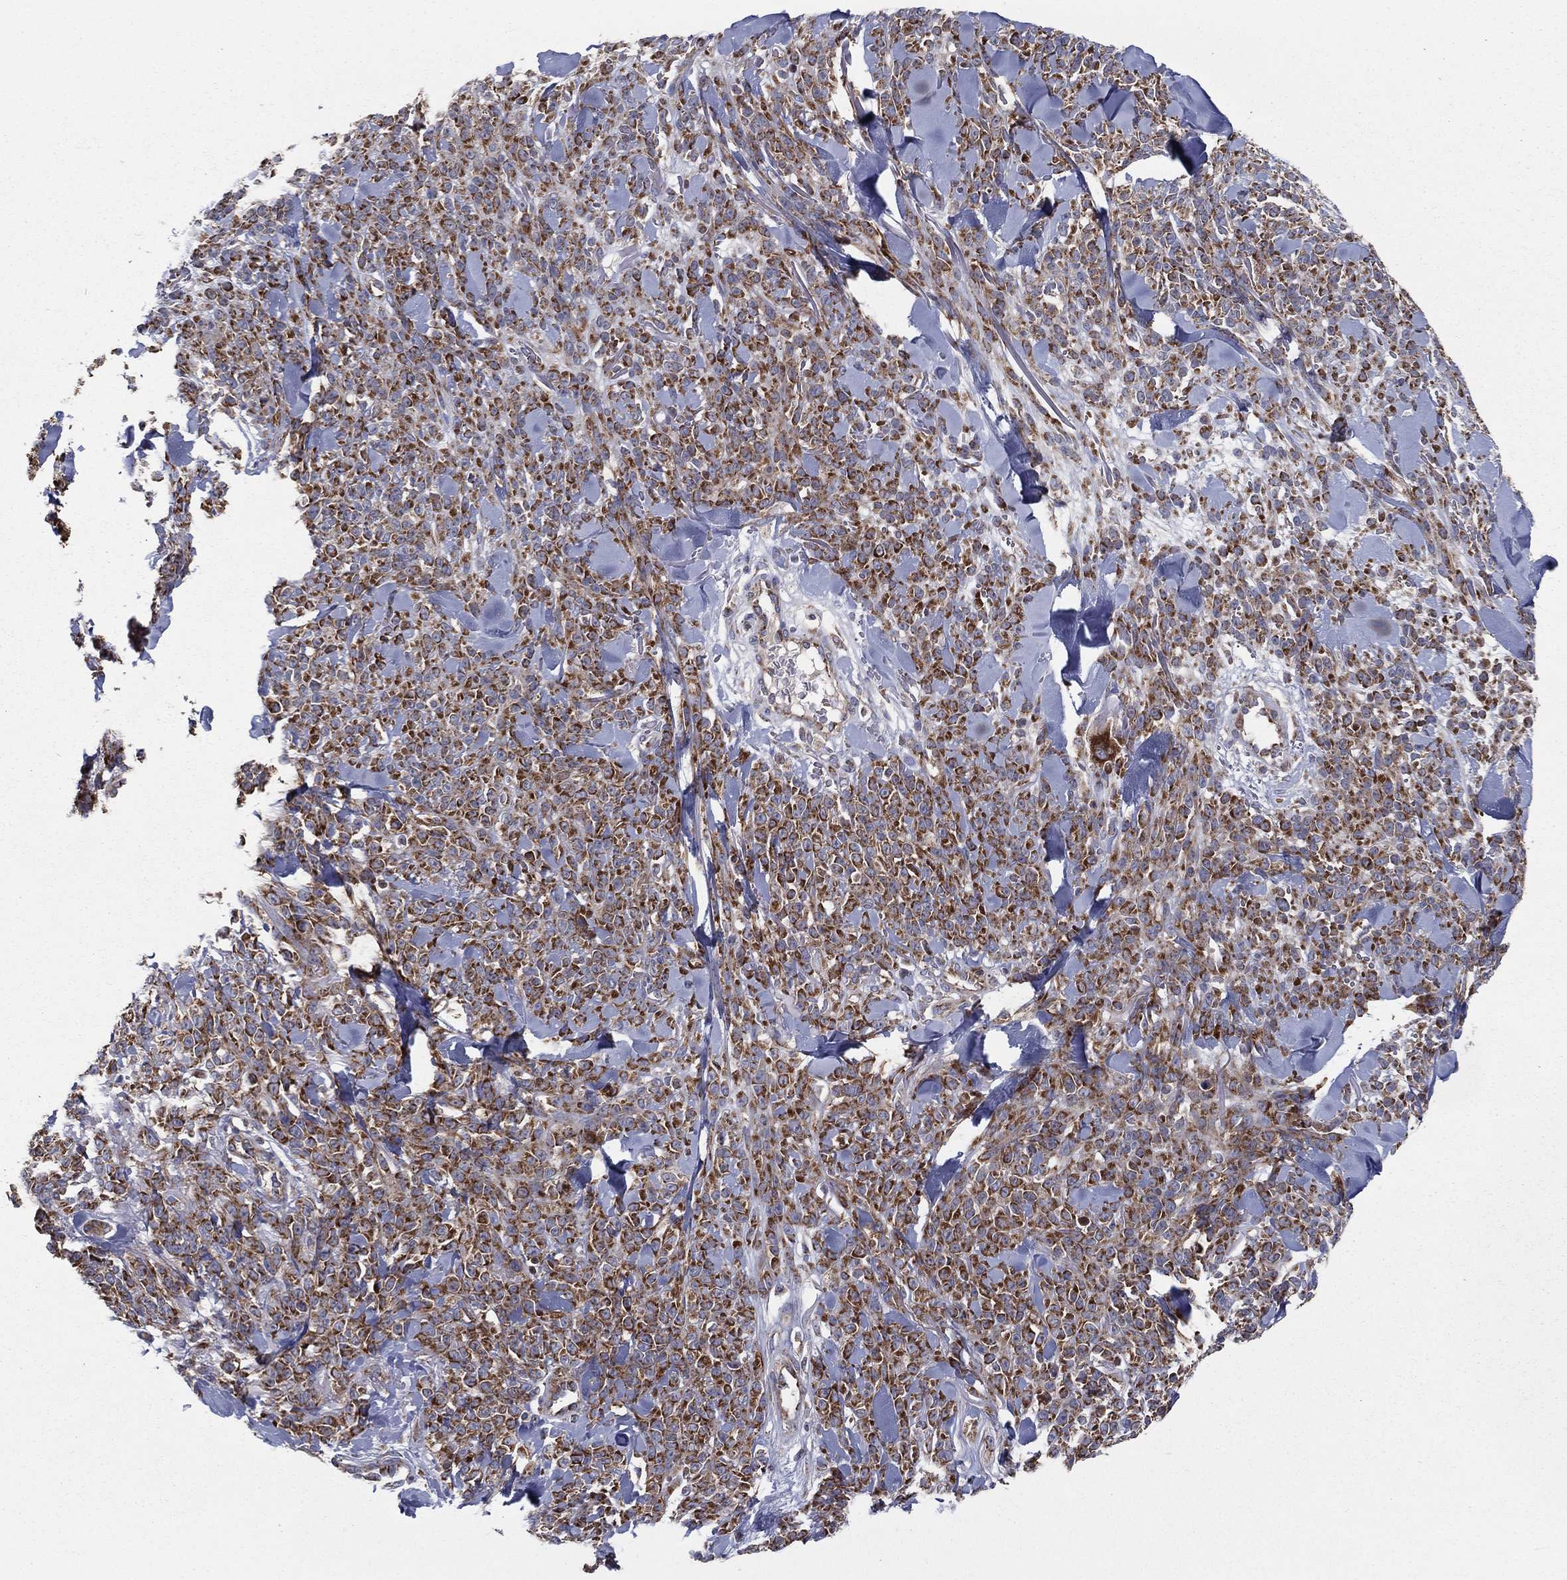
{"staining": {"intensity": "strong", "quantity": ">75%", "location": "cytoplasmic/membranous"}, "tissue": "melanoma", "cell_type": "Tumor cells", "image_type": "cancer", "snomed": [{"axis": "morphology", "description": "Malignant melanoma, NOS"}, {"axis": "topography", "description": "Skin"}, {"axis": "topography", "description": "Skin of trunk"}], "caption": "The histopathology image displays staining of melanoma, revealing strong cytoplasmic/membranous protein expression (brown color) within tumor cells.", "gene": "MIX23", "patient": {"sex": "male", "age": 74}}